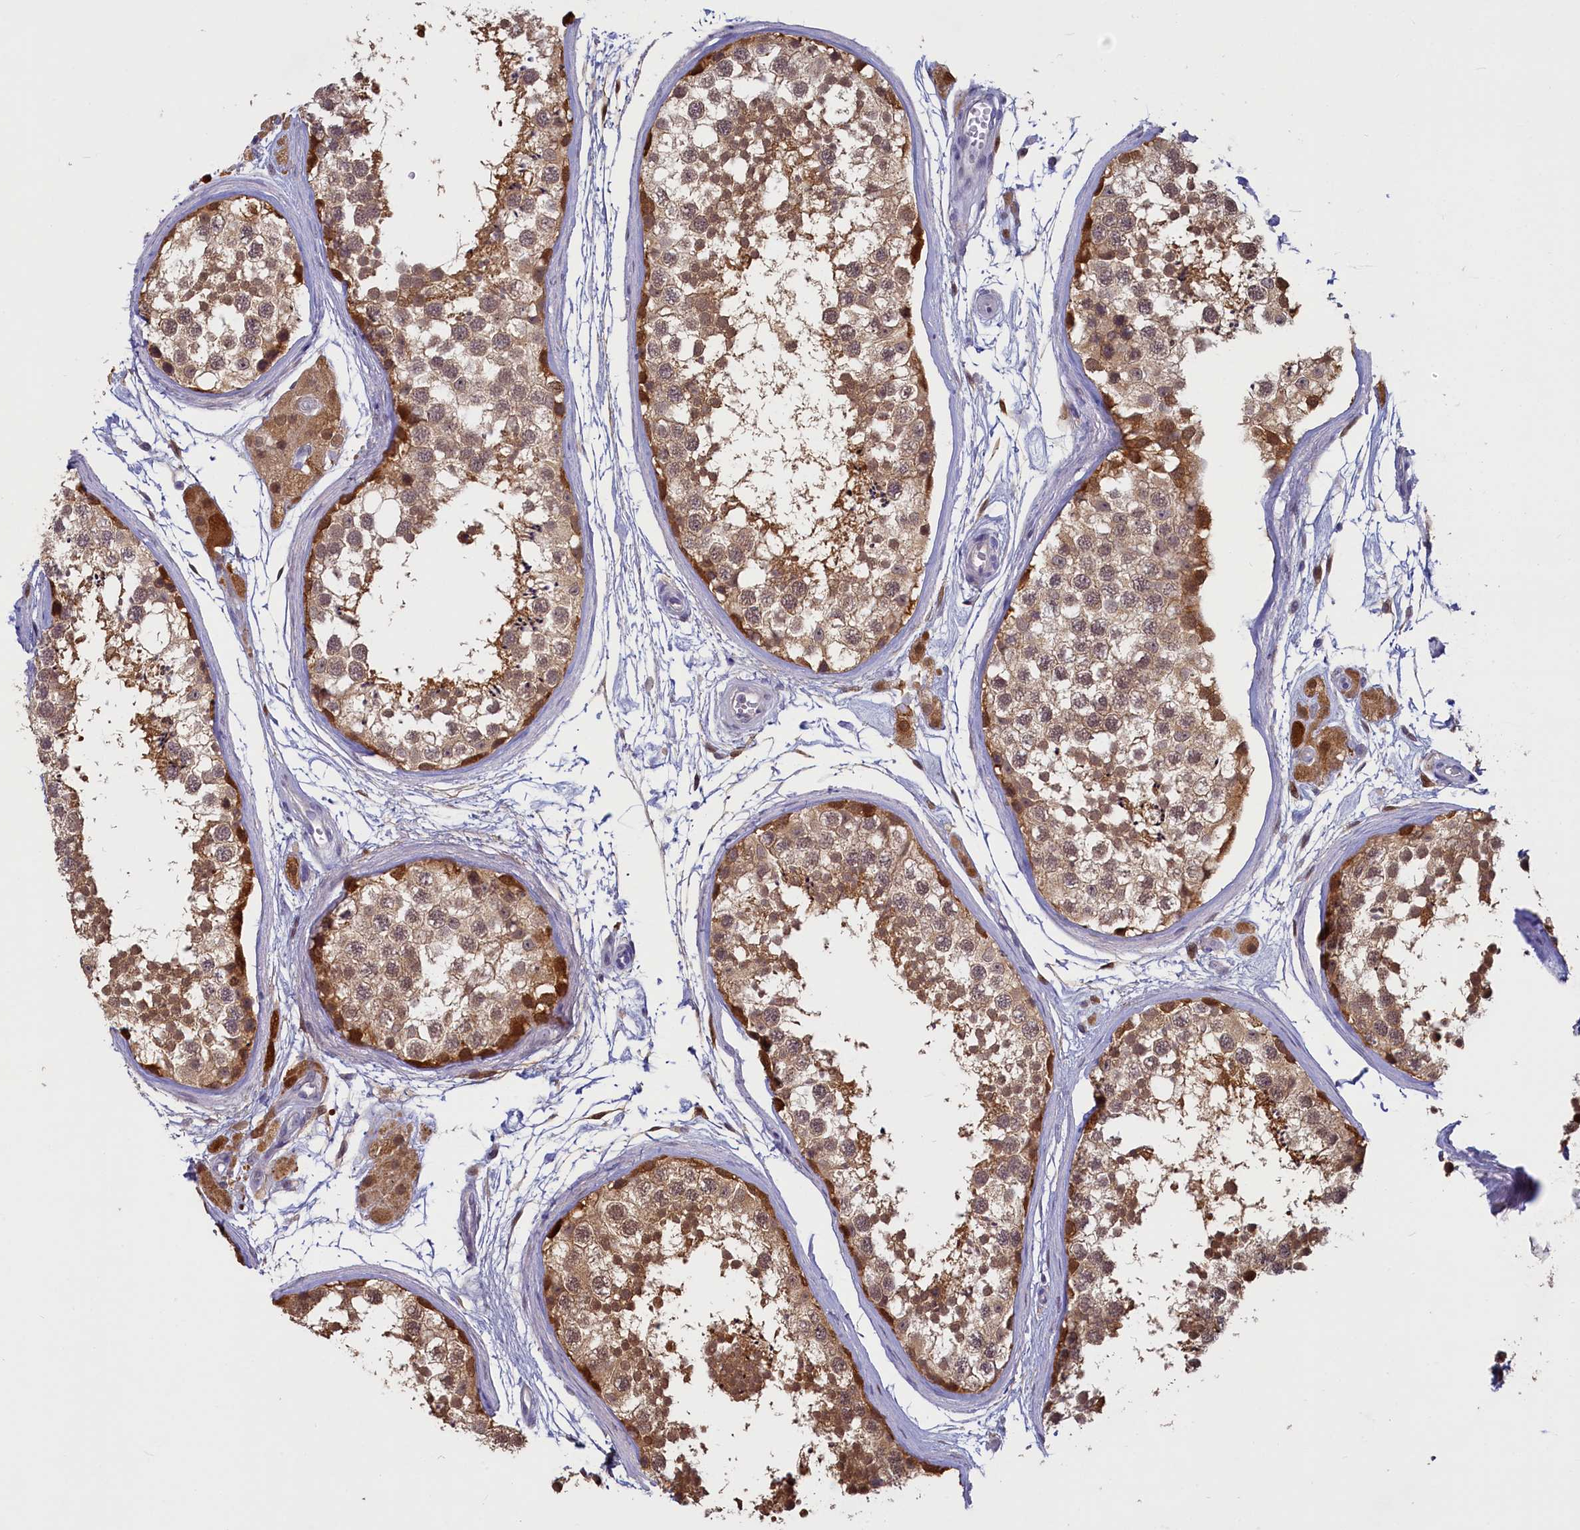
{"staining": {"intensity": "strong", "quantity": "25%-75%", "location": "cytoplasmic/membranous,nuclear"}, "tissue": "testis", "cell_type": "Cells in seminiferous ducts", "image_type": "normal", "snomed": [{"axis": "morphology", "description": "Normal tissue, NOS"}, {"axis": "topography", "description": "Testis"}], "caption": "Brown immunohistochemical staining in benign human testis exhibits strong cytoplasmic/membranous,nuclear staining in about 25%-75% of cells in seminiferous ducts.", "gene": "UCHL3", "patient": {"sex": "male", "age": 56}}